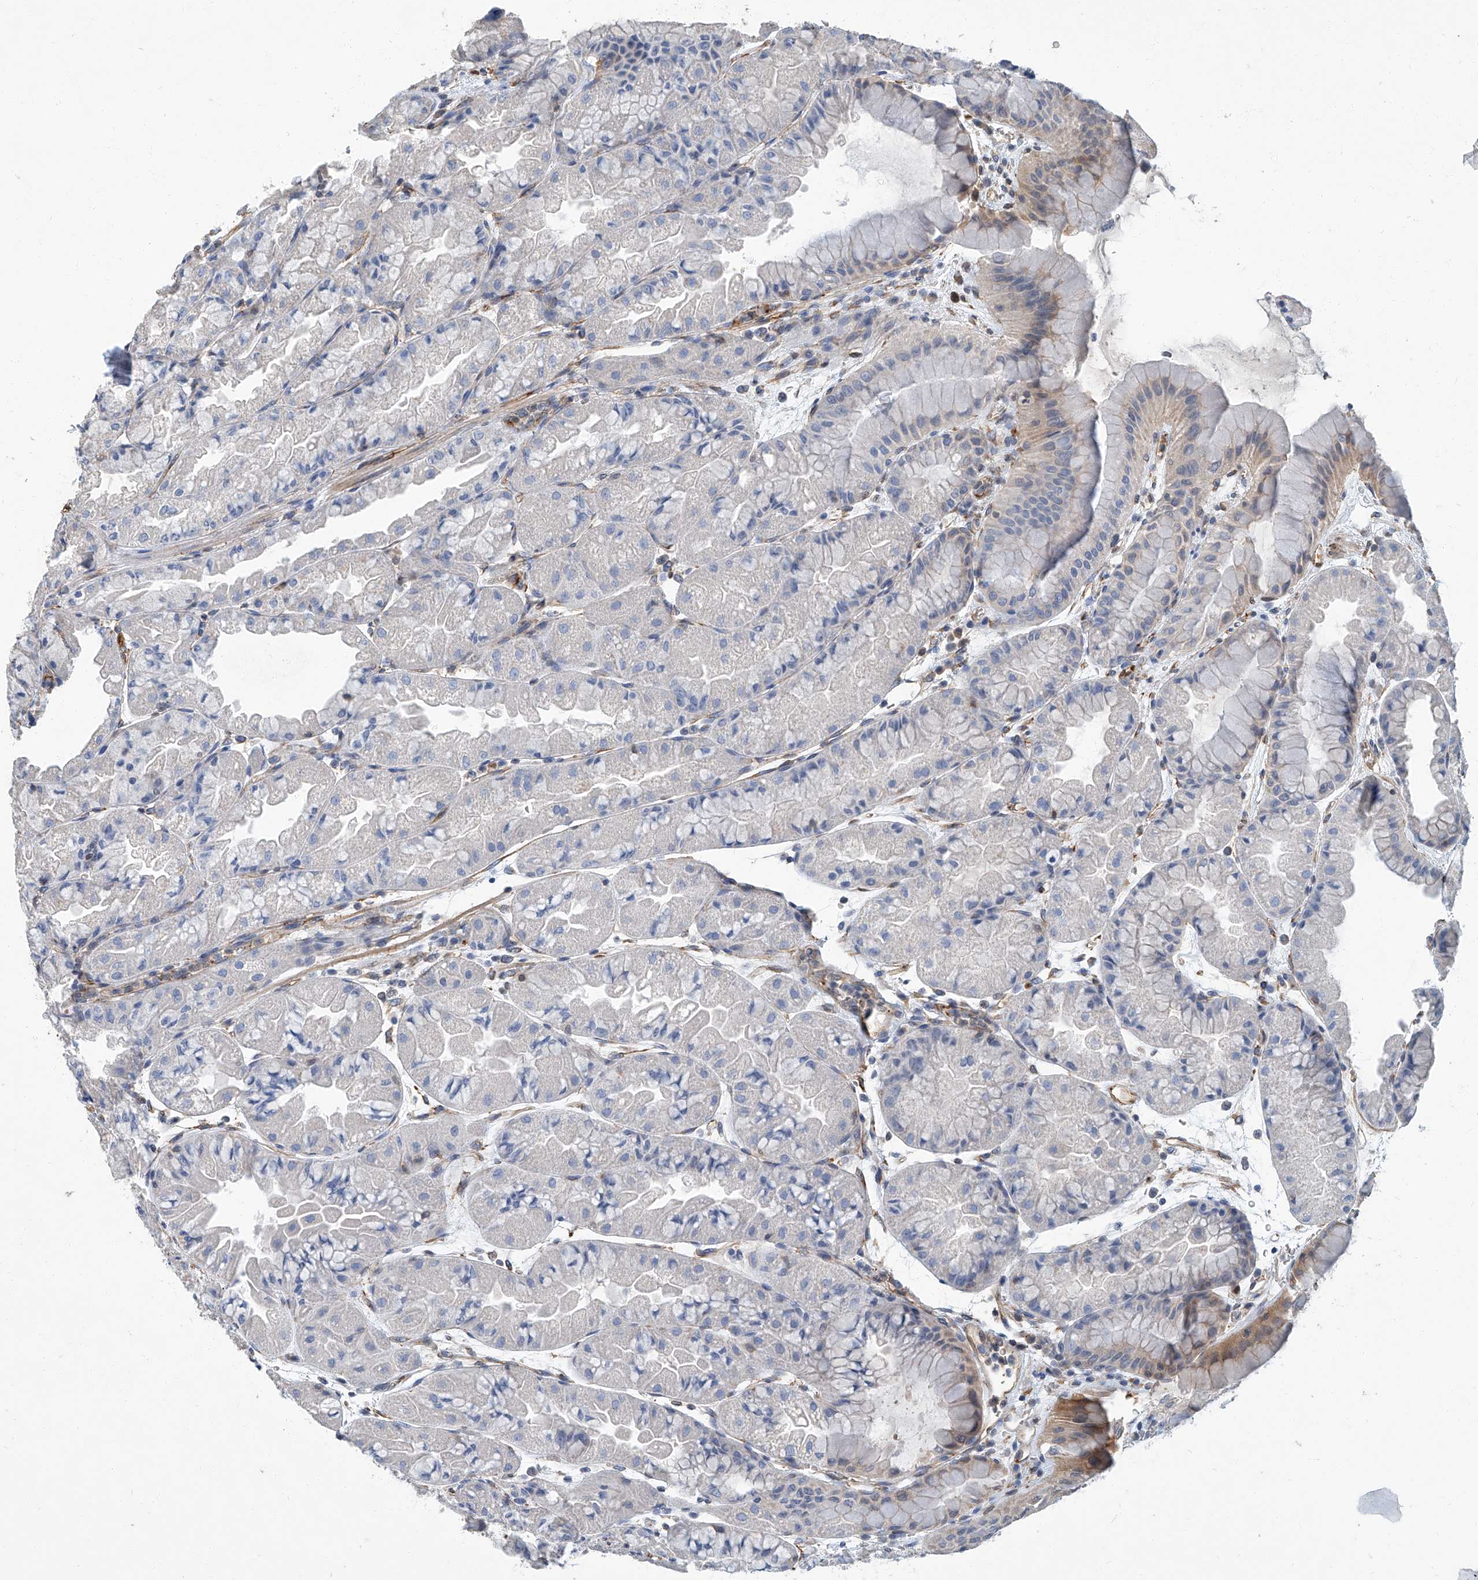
{"staining": {"intensity": "weak", "quantity": "<25%", "location": "cytoplasmic/membranous"}, "tissue": "stomach", "cell_type": "Glandular cells", "image_type": "normal", "snomed": [{"axis": "morphology", "description": "Normal tissue, NOS"}, {"axis": "topography", "description": "Stomach, upper"}], "caption": "This image is of normal stomach stained with IHC to label a protein in brown with the nuclei are counter-stained blue. There is no expression in glandular cells. Brightfield microscopy of immunohistochemistry stained with DAB (brown) and hematoxylin (blue), captured at high magnification.", "gene": "PSMB10", "patient": {"sex": "male", "age": 47}}